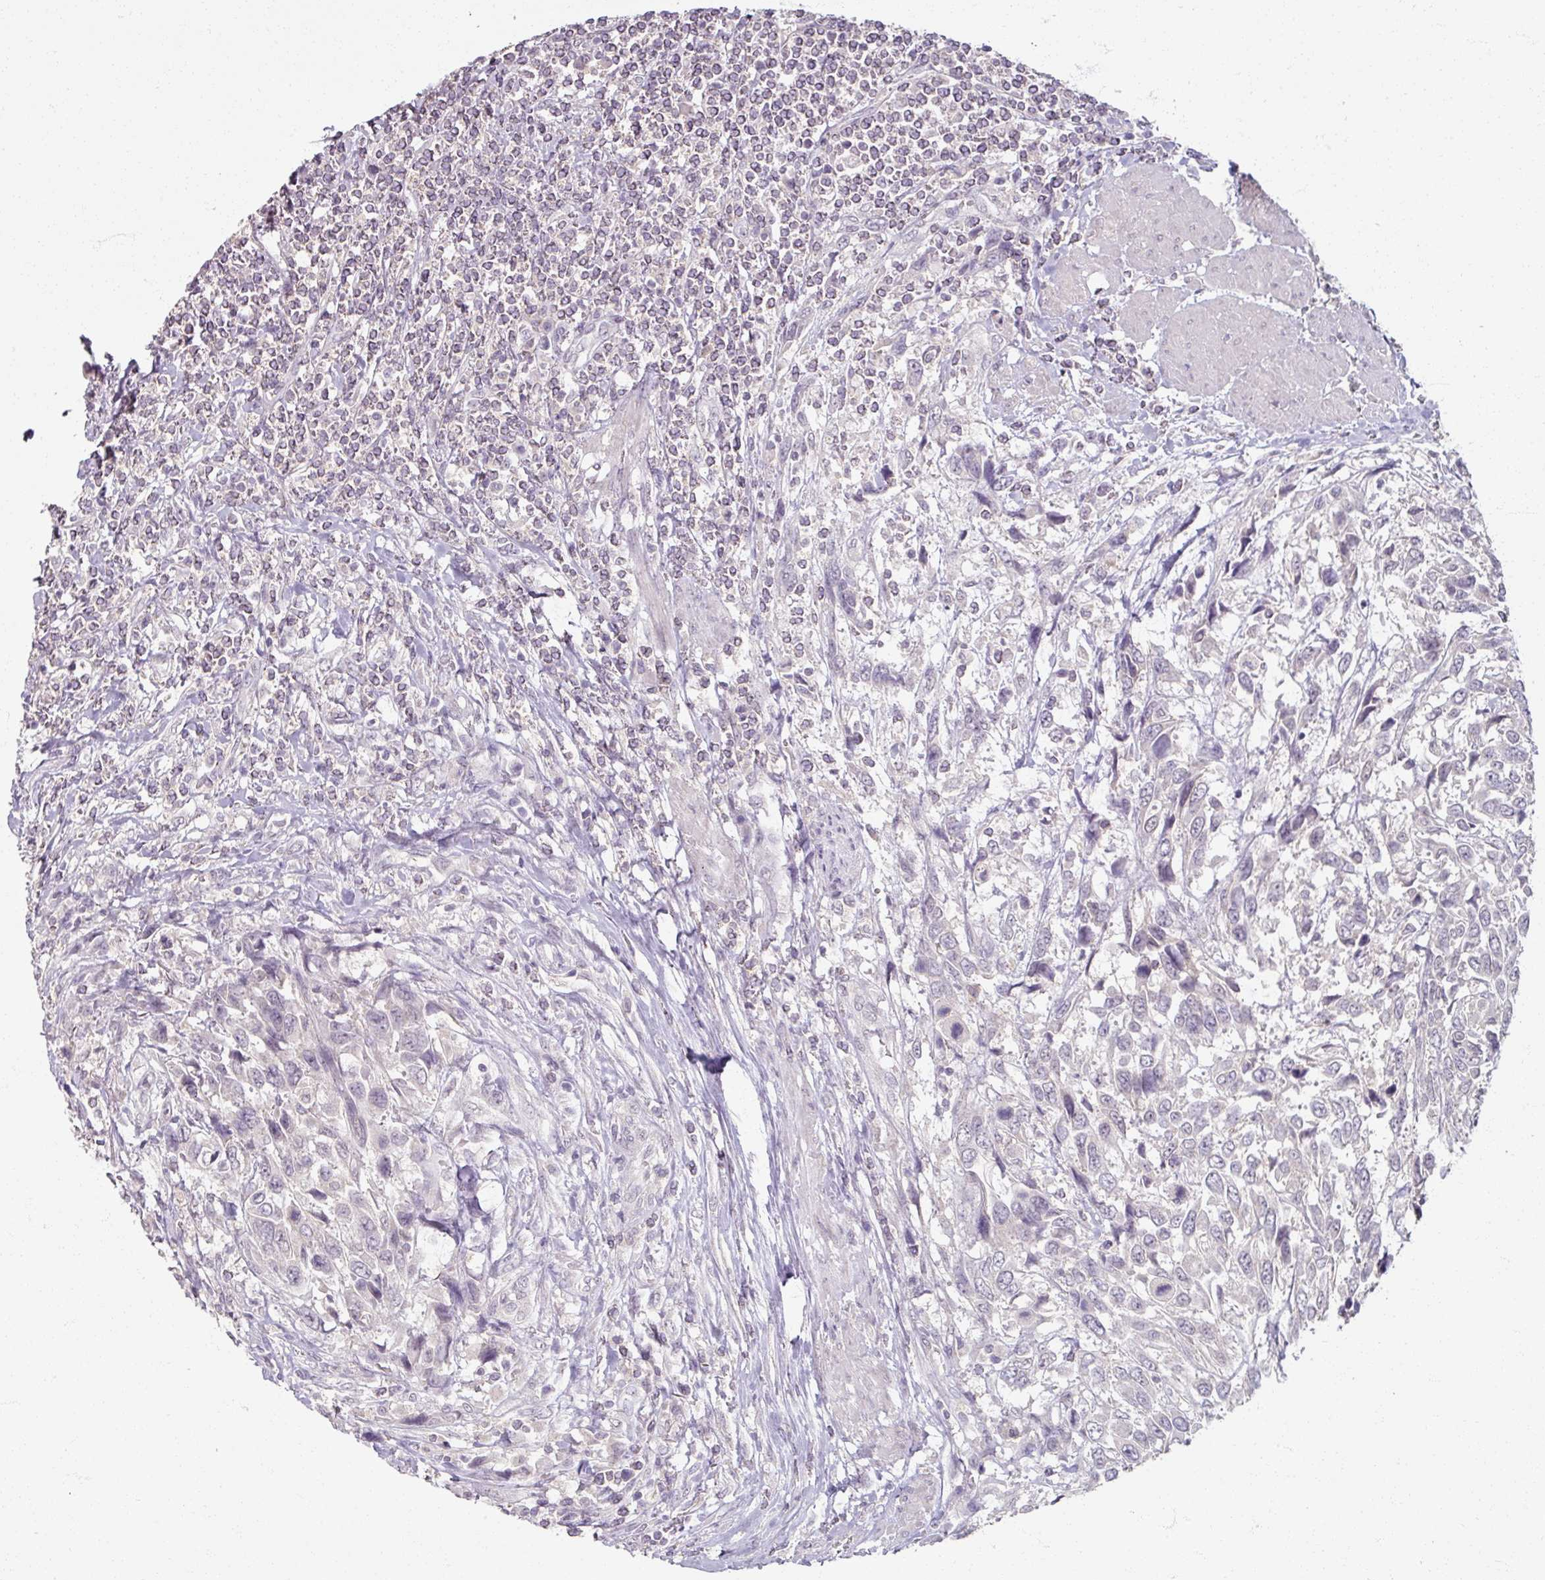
{"staining": {"intensity": "negative", "quantity": "none", "location": "none"}, "tissue": "urothelial cancer", "cell_type": "Tumor cells", "image_type": "cancer", "snomed": [{"axis": "morphology", "description": "Urothelial carcinoma, High grade"}, {"axis": "topography", "description": "Urinary bladder"}], "caption": "This is an IHC histopathology image of high-grade urothelial carcinoma. There is no staining in tumor cells.", "gene": "SOX11", "patient": {"sex": "female", "age": 70}}